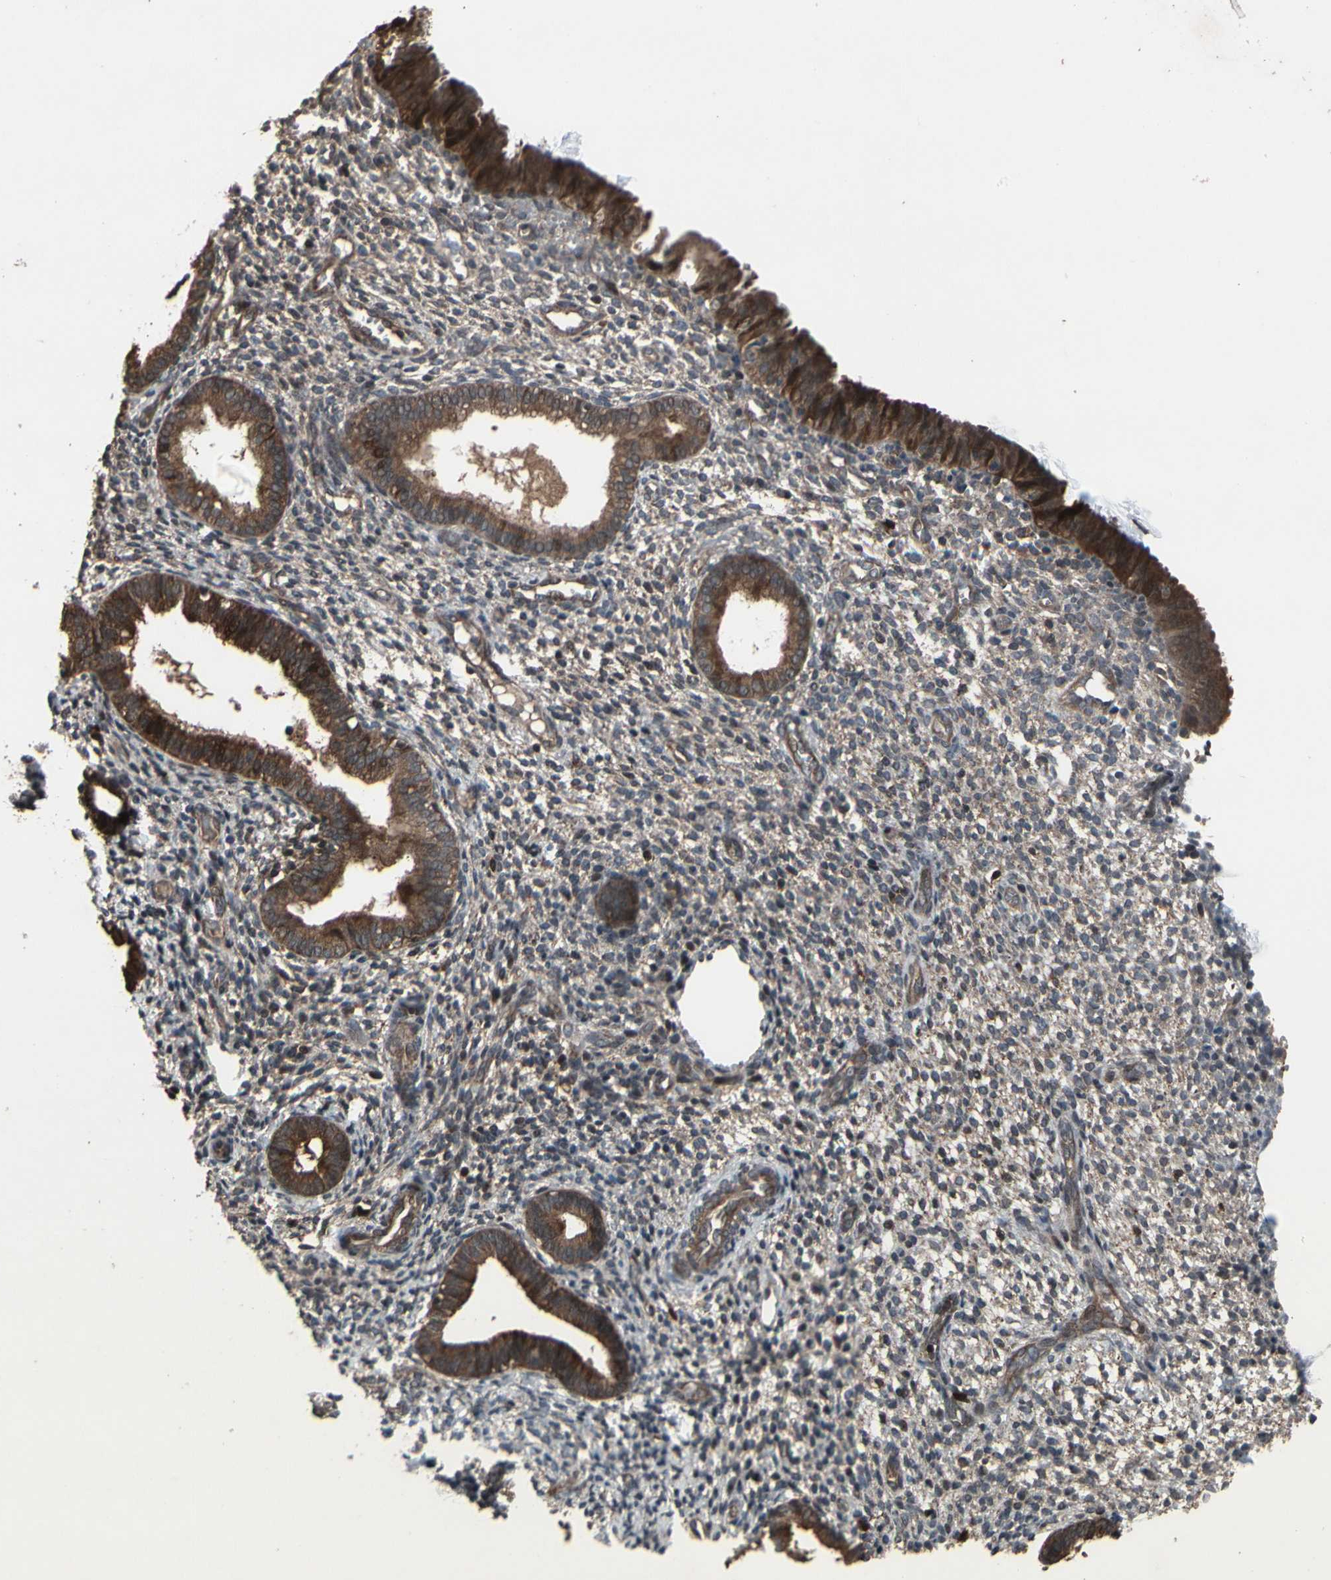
{"staining": {"intensity": "strong", "quantity": "<25%", "location": "nuclear"}, "tissue": "endometrium", "cell_type": "Cells in endometrial stroma", "image_type": "normal", "snomed": [{"axis": "morphology", "description": "Normal tissue, NOS"}, {"axis": "topography", "description": "Endometrium"}], "caption": "Strong nuclear expression is appreciated in about <25% of cells in endometrial stroma in unremarkable endometrium.", "gene": "CSF1R", "patient": {"sex": "female", "age": 61}}